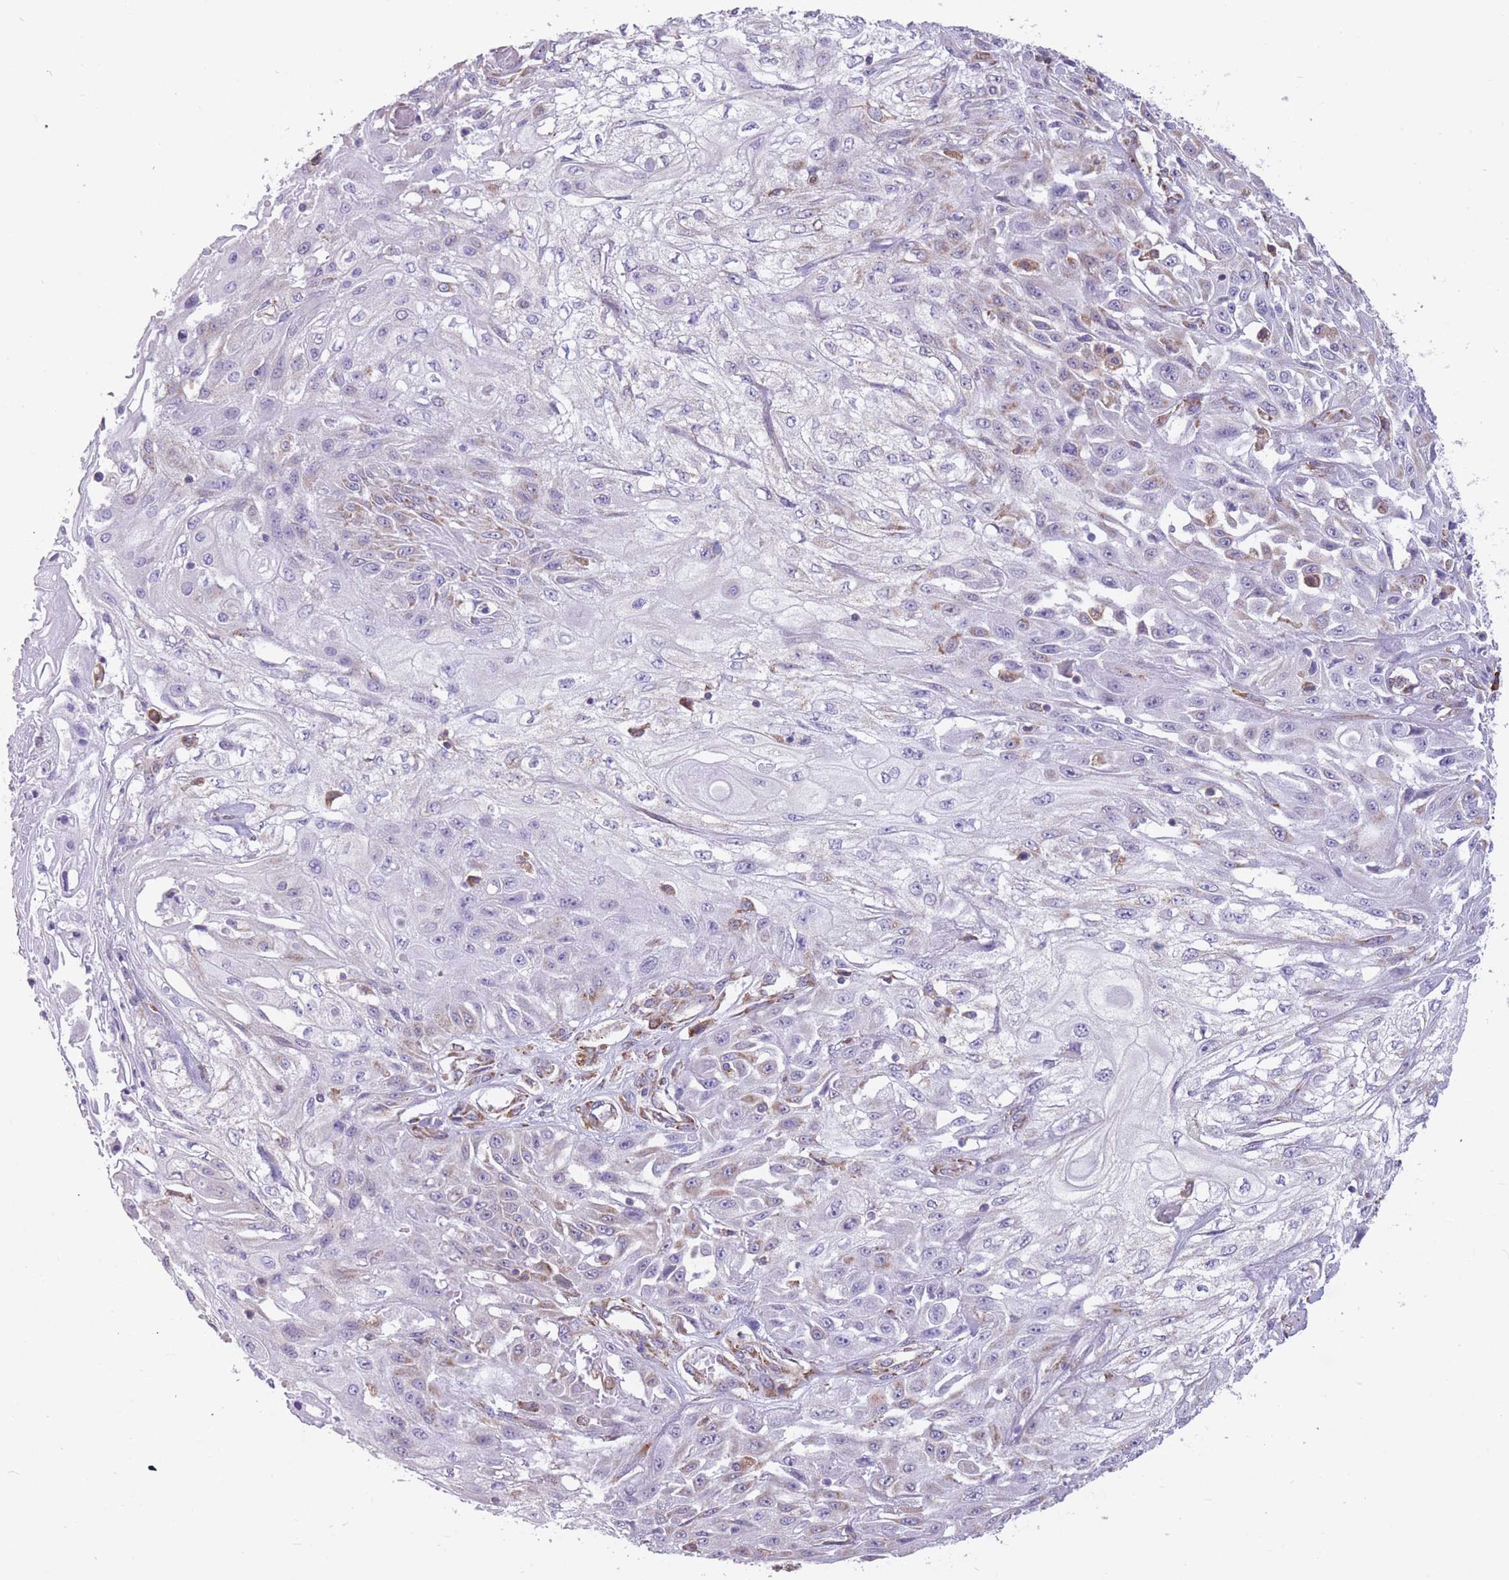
{"staining": {"intensity": "negative", "quantity": "none", "location": "none"}, "tissue": "skin cancer", "cell_type": "Tumor cells", "image_type": "cancer", "snomed": [{"axis": "morphology", "description": "Squamous cell carcinoma, NOS"}, {"axis": "morphology", "description": "Squamous cell carcinoma, metastatic, NOS"}, {"axis": "topography", "description": "Skin"}, {"axis": "topography", "description": "Lymph node"}], "caption": "IHC of skin metastatic squamous cell carcinoma shows no expression in tumor cells.", "gene": "TRAPPC5", "patient": {"sex": "male", "age": 75}}